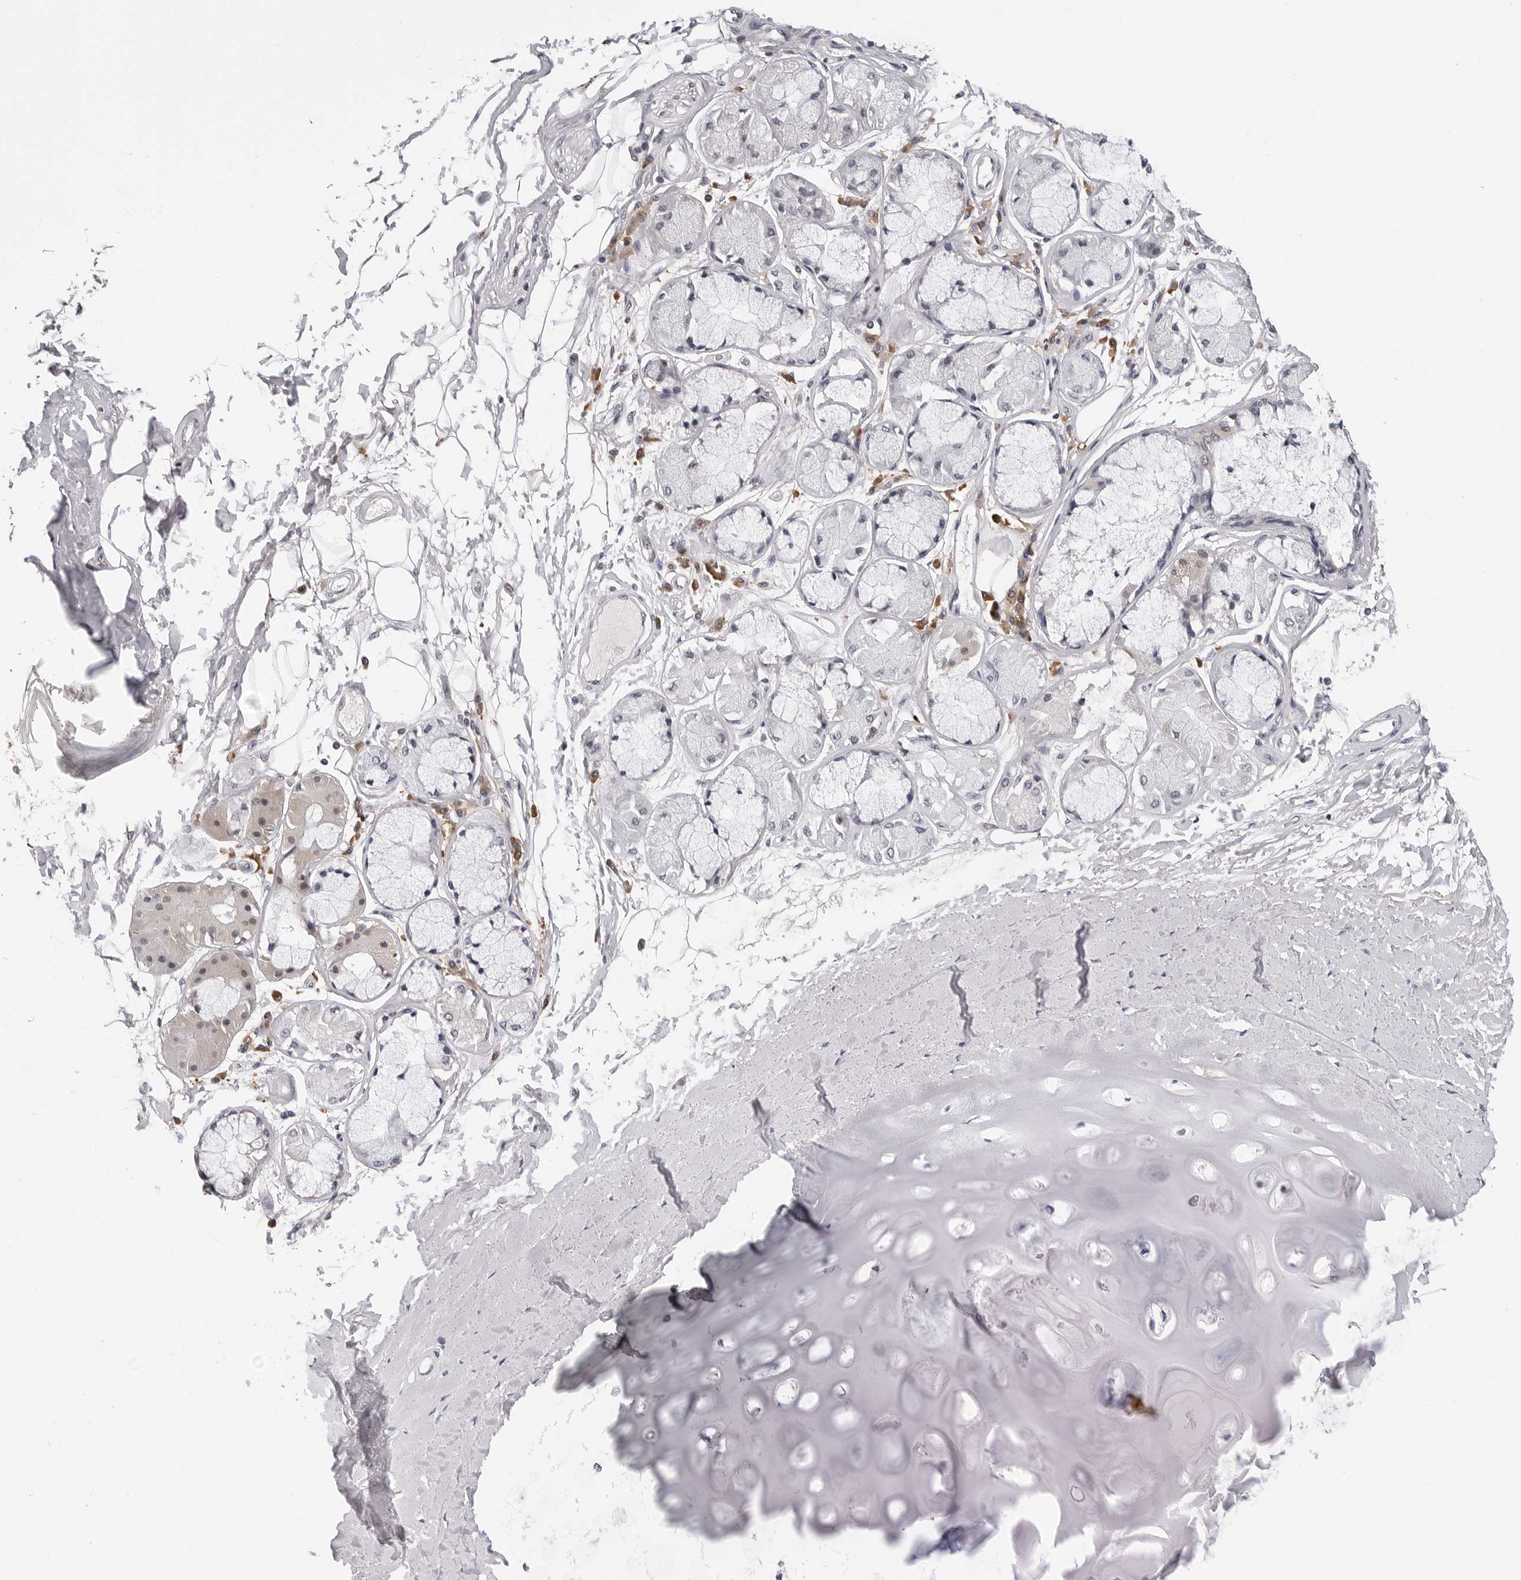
{"staining": {"intensity": "negative", "quantity": "none", "location": "none"}, "tissue": "adipose tissue", "cell_type": "Adipocytes", "image_type": "normal", "snomed": [{"axis": "morphology", "description": "Normal tissue, NOS"}, {"axis": "topography", "description": "Bronchus"}], "caption": "Protein analysis of unremarkable adipose tissue displays no significant staining in adipocytes. The staining is performed using DAB brown chromogen with nuclei counter-stained in using hematoxylin.", "gene": "TRMT13", "patient": {"sex": "male", "age": 66}}